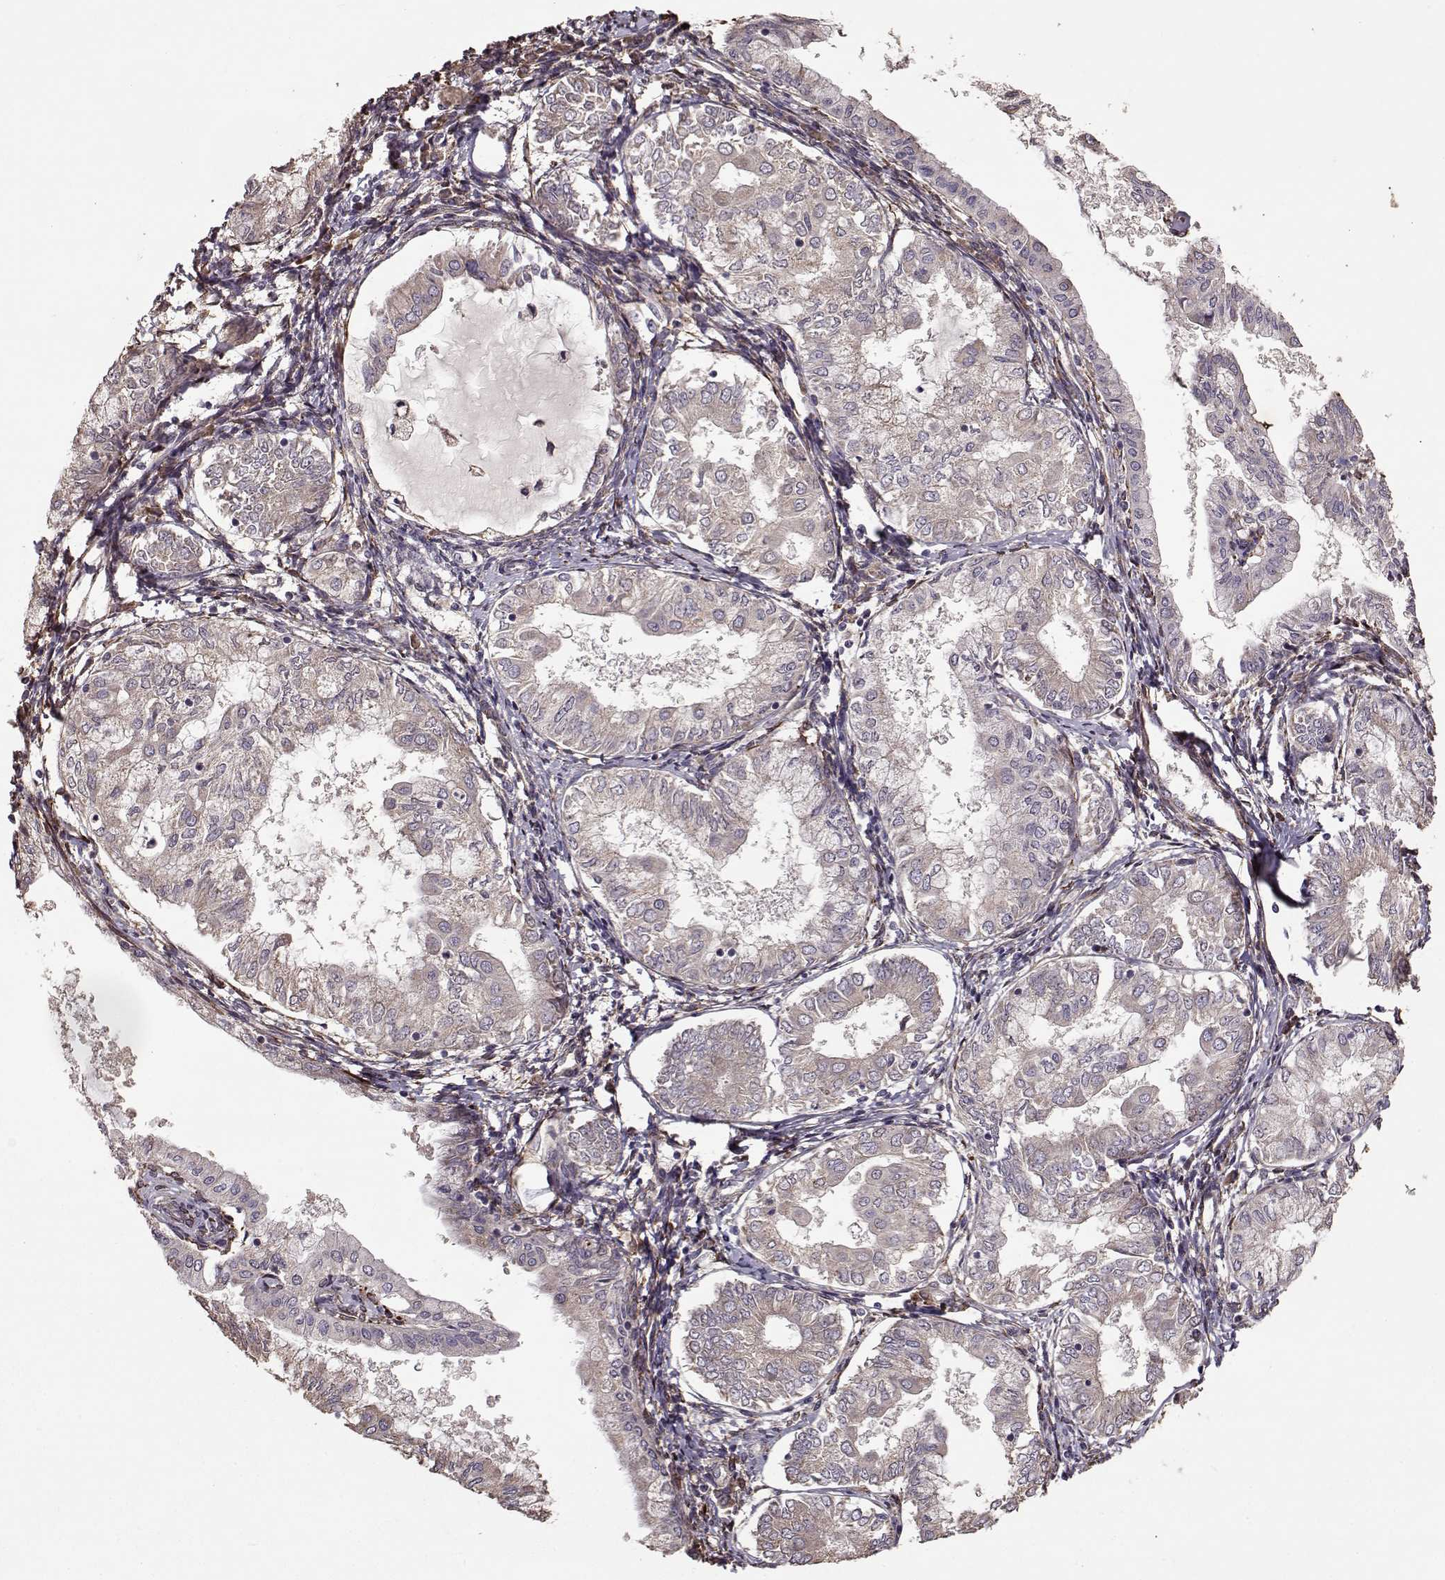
{"staining": {"intensity": "weak", "quantity": "<25%", "location": "cytoplasmic/membranous"}, "tissue": "endometrial cancer", "cell_type": "Tumor cells", "image_type": "cancer", "snomed": [{"axis": "morphology", "description": "Adenocarcinoma, NOS"}, {"axis": "topography", "description": "Endometrium"}], "caption": "This is an immunohistochemistry photomicrograph of human adenocarcinoma (endometrial). There is no positivity in tumor cells.", "gene": "IMMP1L", "patient": {"sex": "female", "age": 68}}